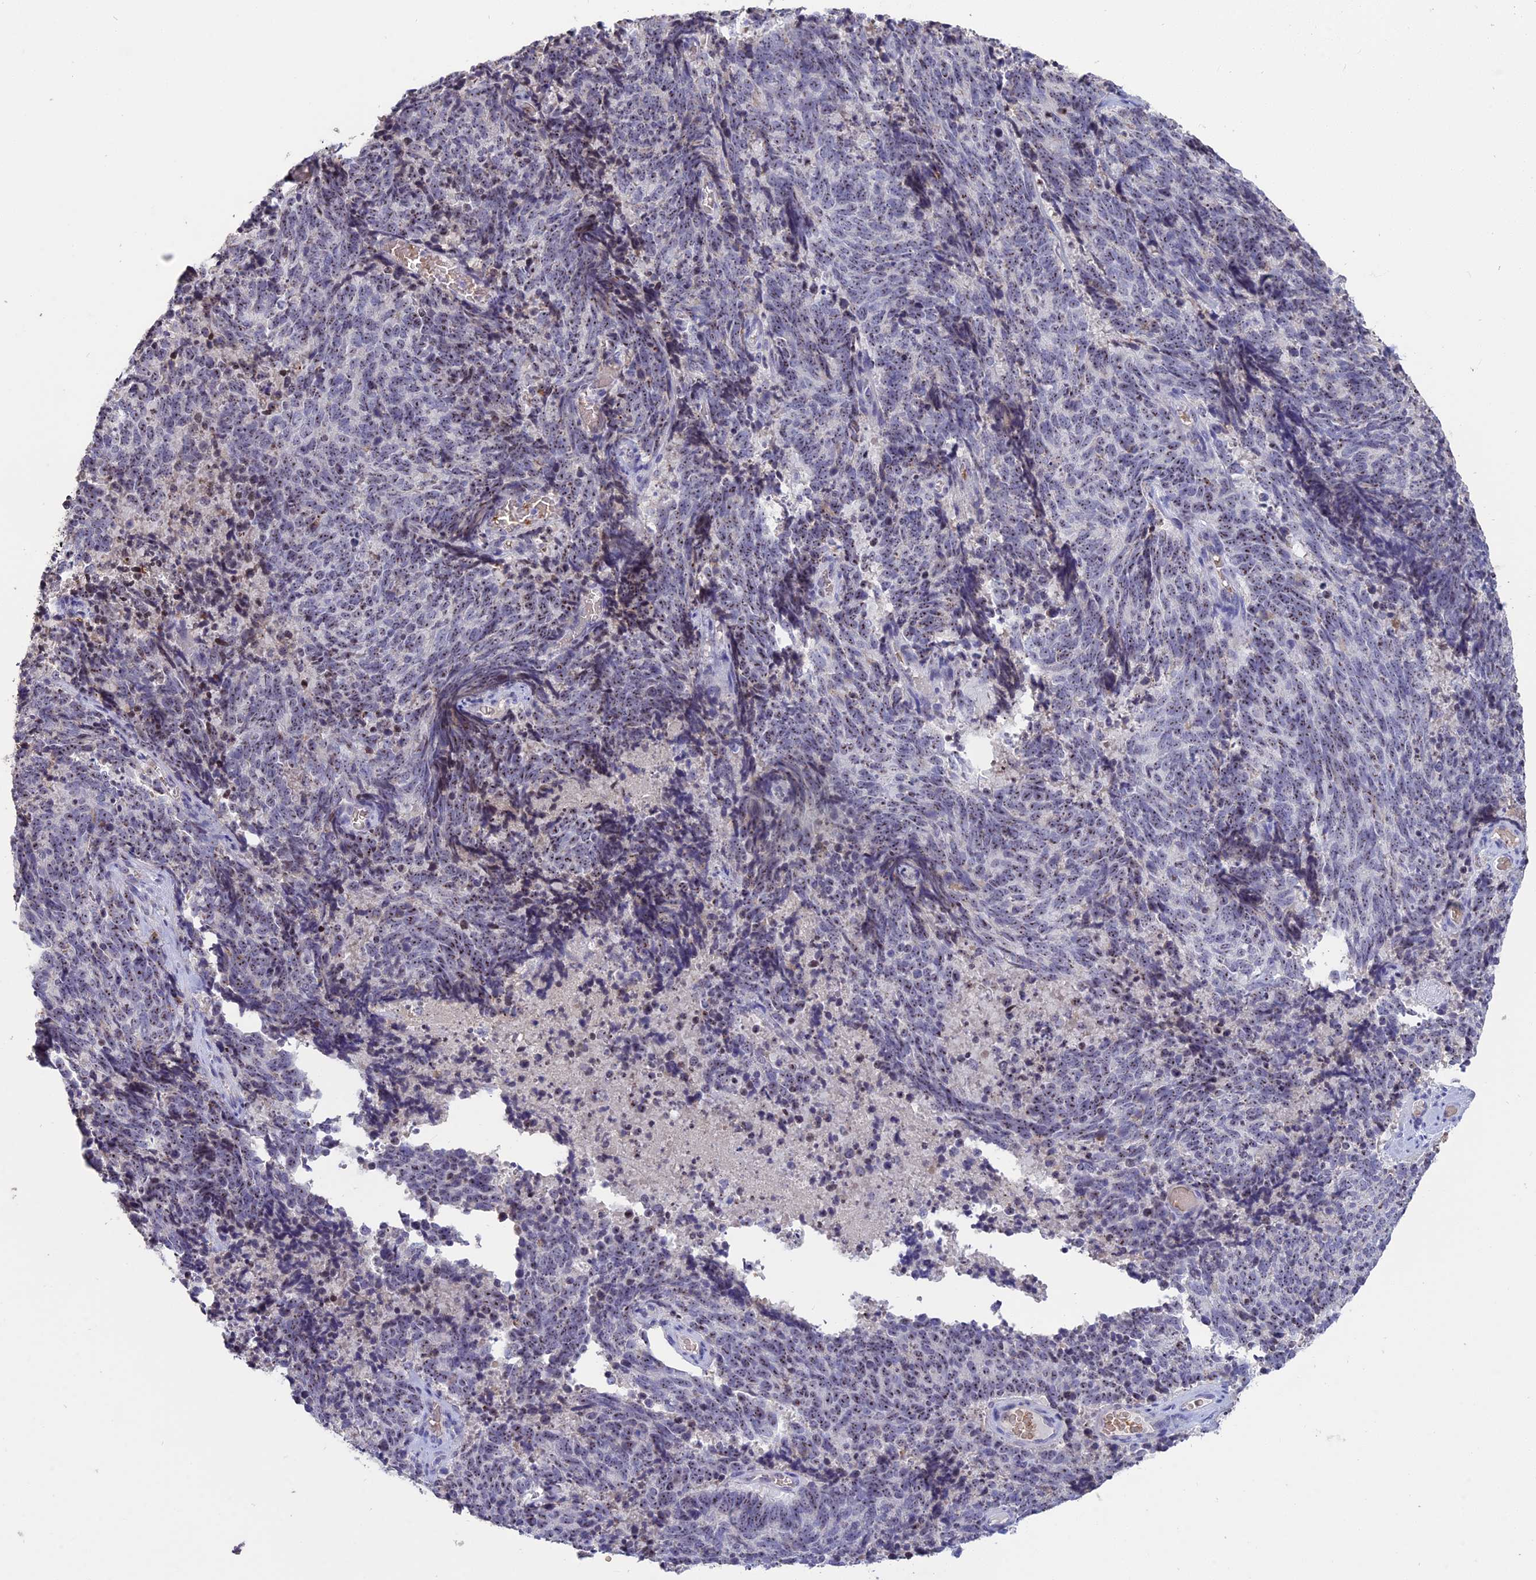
{"staining": {"intensity": "moderate", "quantity": ">75%", "location": "nuclear"}, "tissue": "cervical cancer", "cell_type": "Tumor cells", "image_type": "cancer", "snomed": [{"axis": "morphology", "description": "Squamous cell carcinoma, NOS"}, {"axis": "topography", "description": "Cervix"}], "caption": "This is an image of IHC staining of cervical cancer, which shows moderate staining in the nuclear of tumor cells.", "gene": "KNOP1", "patient": {"sex": "female", "age": 29}}